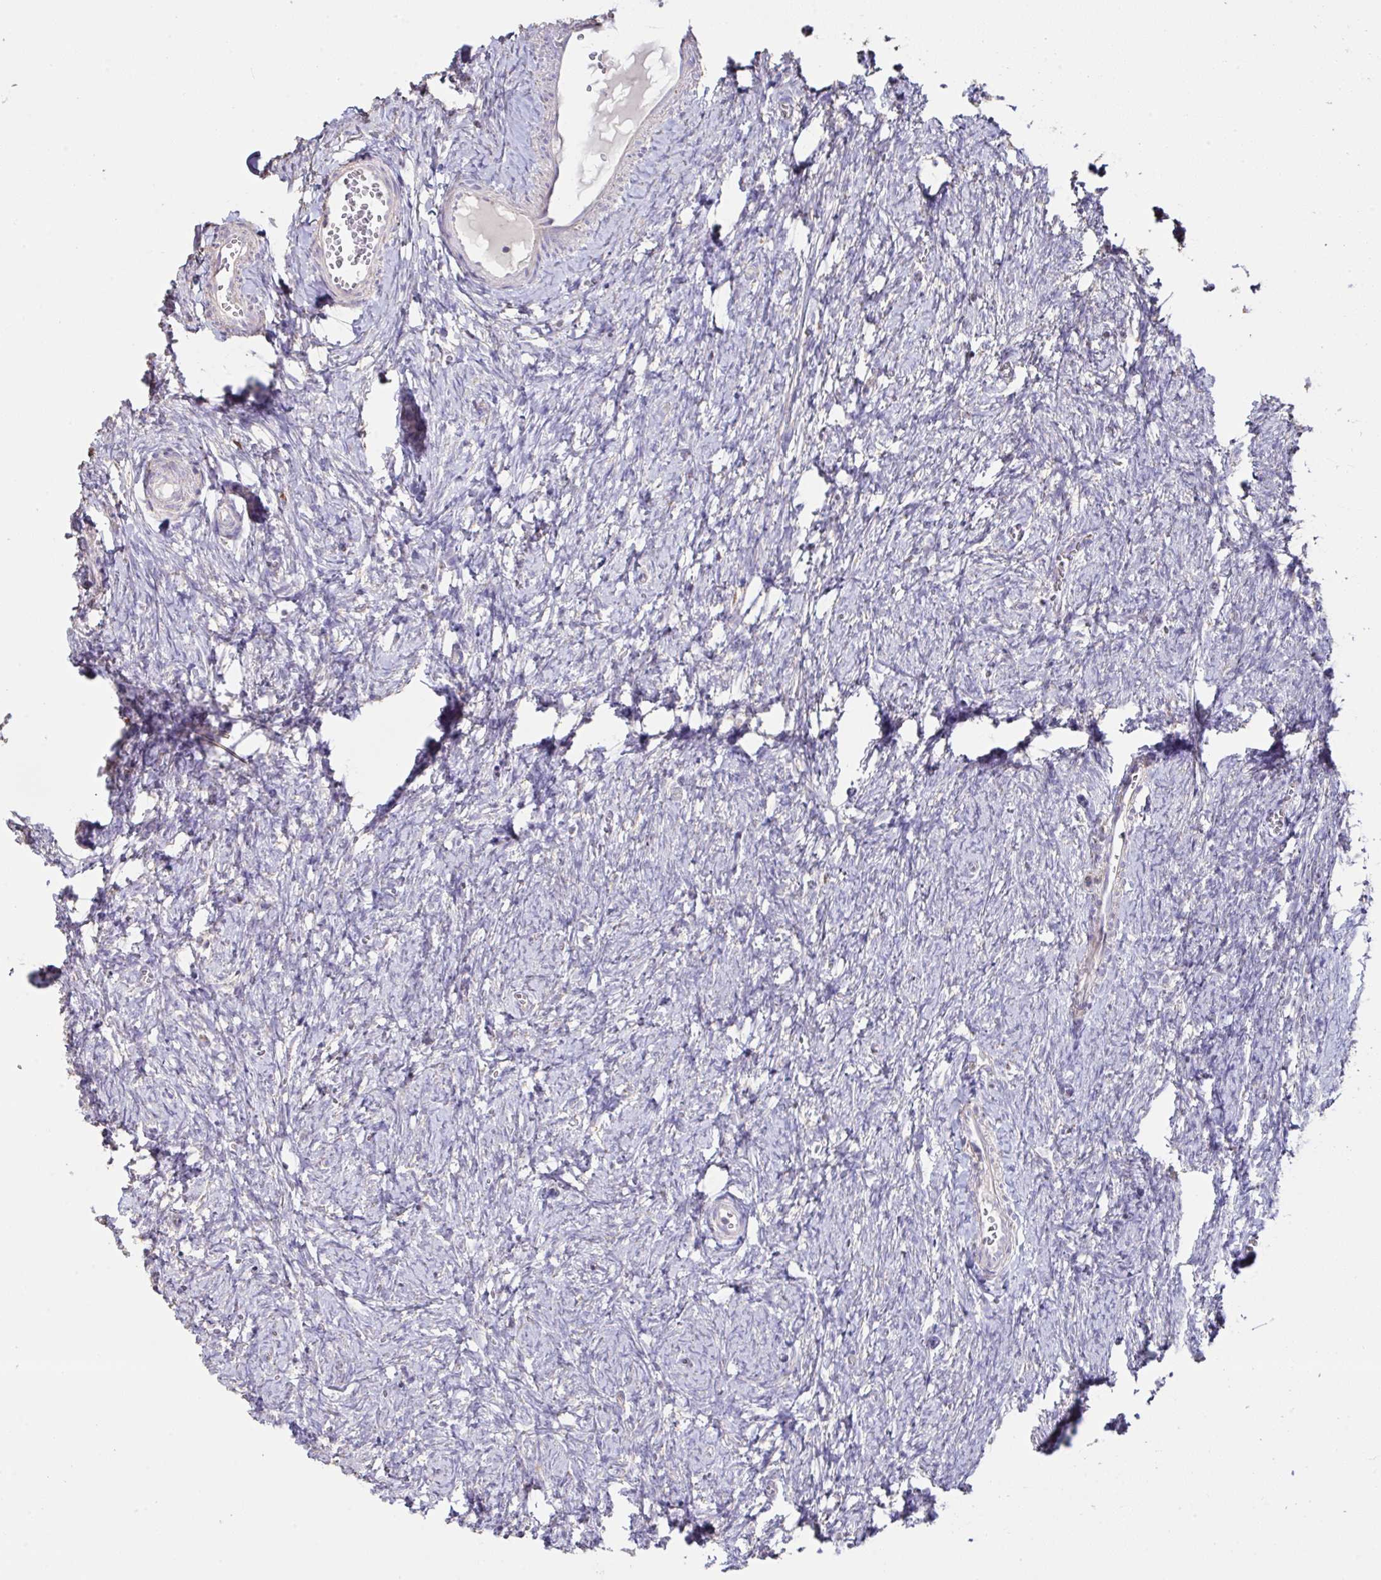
{"staining": {"intensity": "moderate", "quantity": ">75%", "location": "cytoplasmic/membranous"}, "tissue": "ovary", "cell_type": "Follicle cells", "image_type": "normal", "snomed": [{"axis": "morphology", "description": "Normal tissue, NOS"}, {"axis": "topography", "description": "Ovary"}], "caption": "High-magnification brightfield microscopy of normal ovary stained with DAB (brown) and counterstained with hematoxylin (blue). follicle cells exhibit moderate cytoplasmic/membranous staining is present in about>75% of cells.", "gene": "DOK7", "patient": {"sex": "female", "age": 41}}